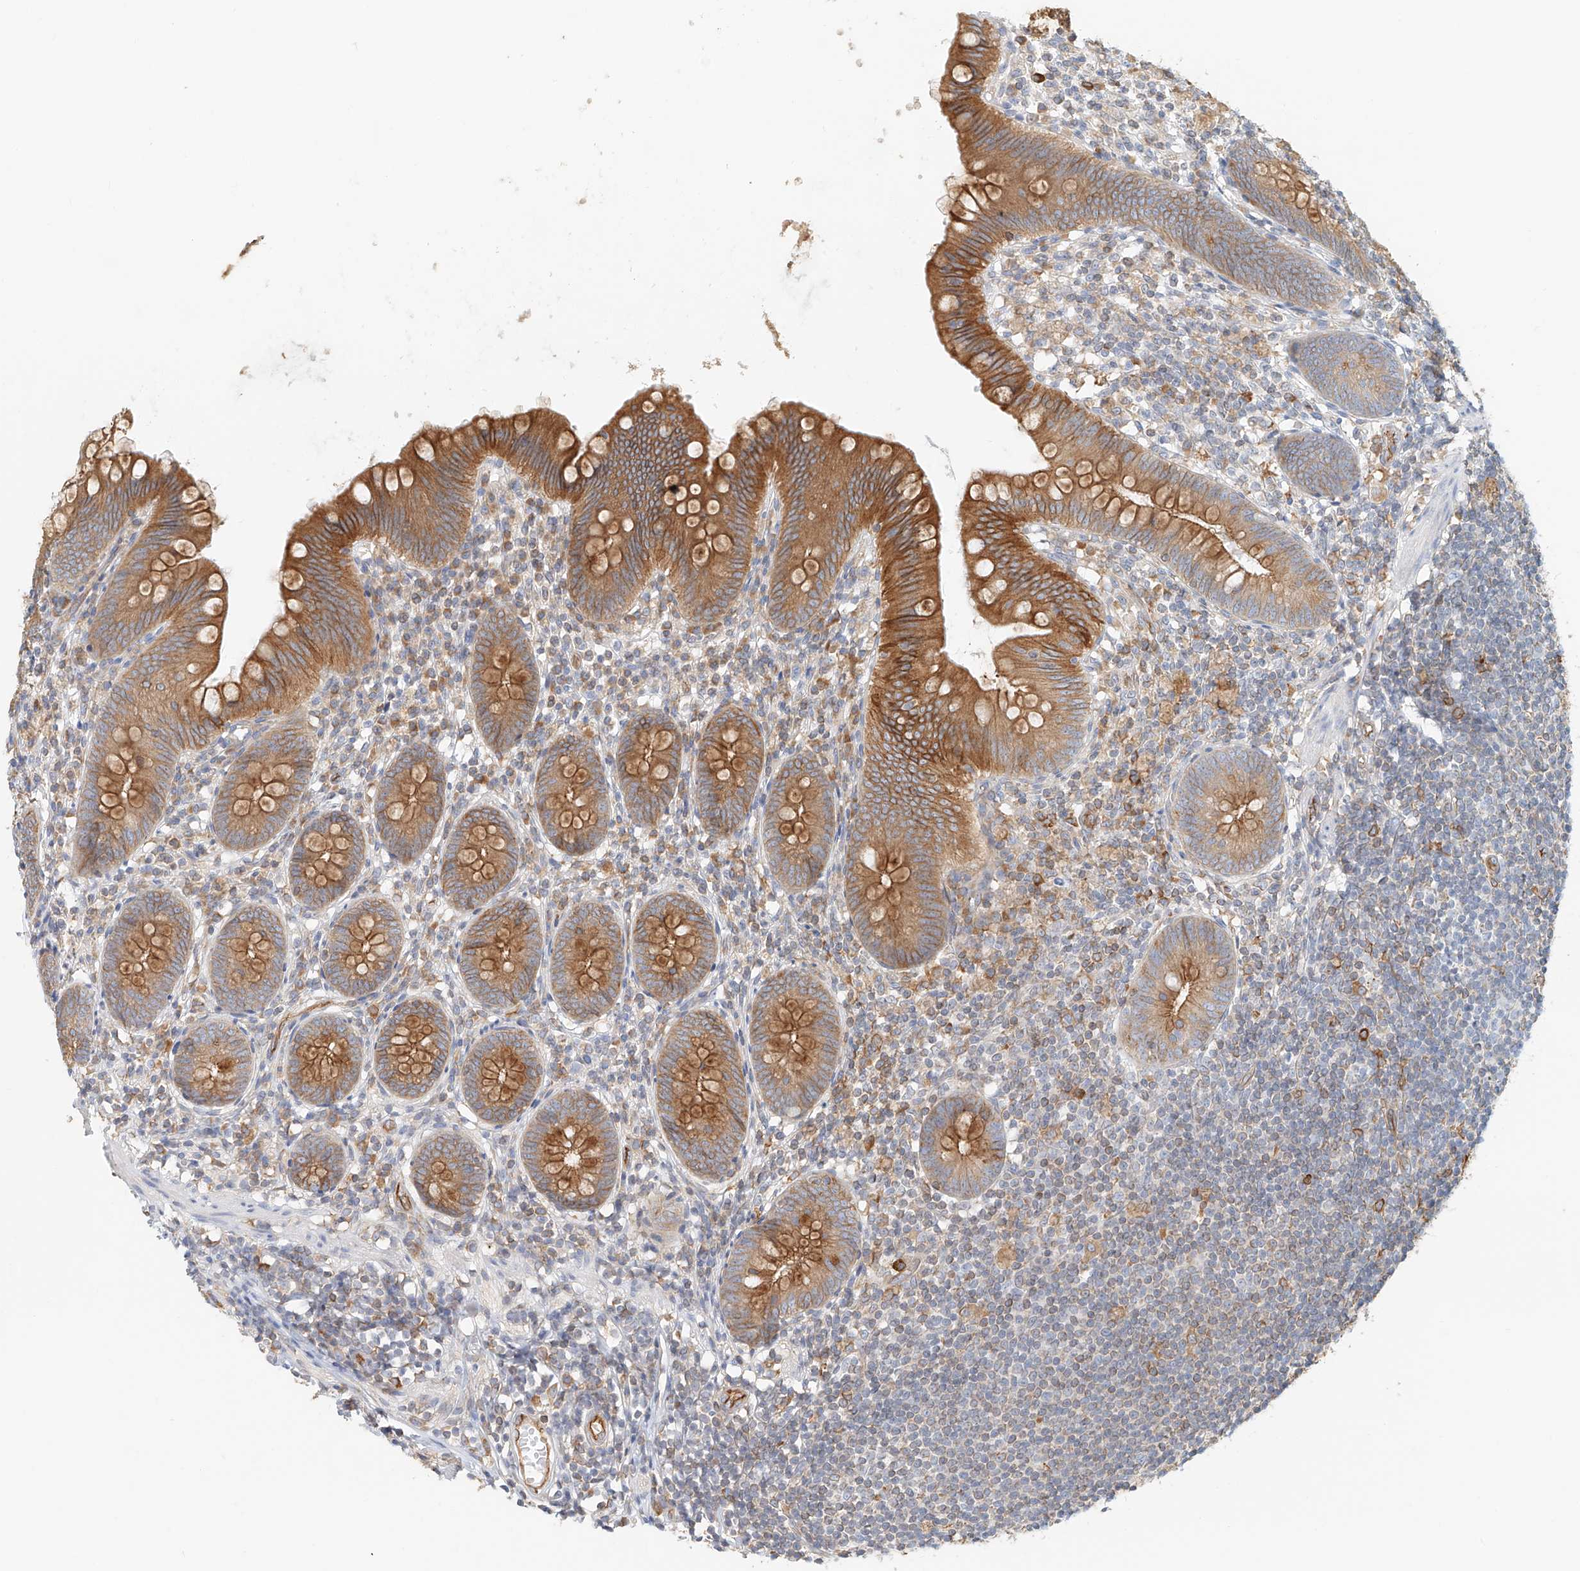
{"staining": {"intensity": "moderate", "quantity": ">75%", "location": "cytoplasmic/membranous"}, "tissue": "appendix", "cell_type": "Glandular cells", "image_type": "normal", "snomed": [{"axis": "morphology", "description": "Normal tissue, NOS"}, {"axis": "topography", "description": "Appendix"}], "caption": "The micrograph reveals immunohistochemical staining of benign appendix. There is moderate cytoplasmic/membranous staining is present in about >75% of glandular cells. (IHC, brightfield microscopy, high magnification).", "gene": "DHRS7", "patient": {"sex": "female", "age": 62}}